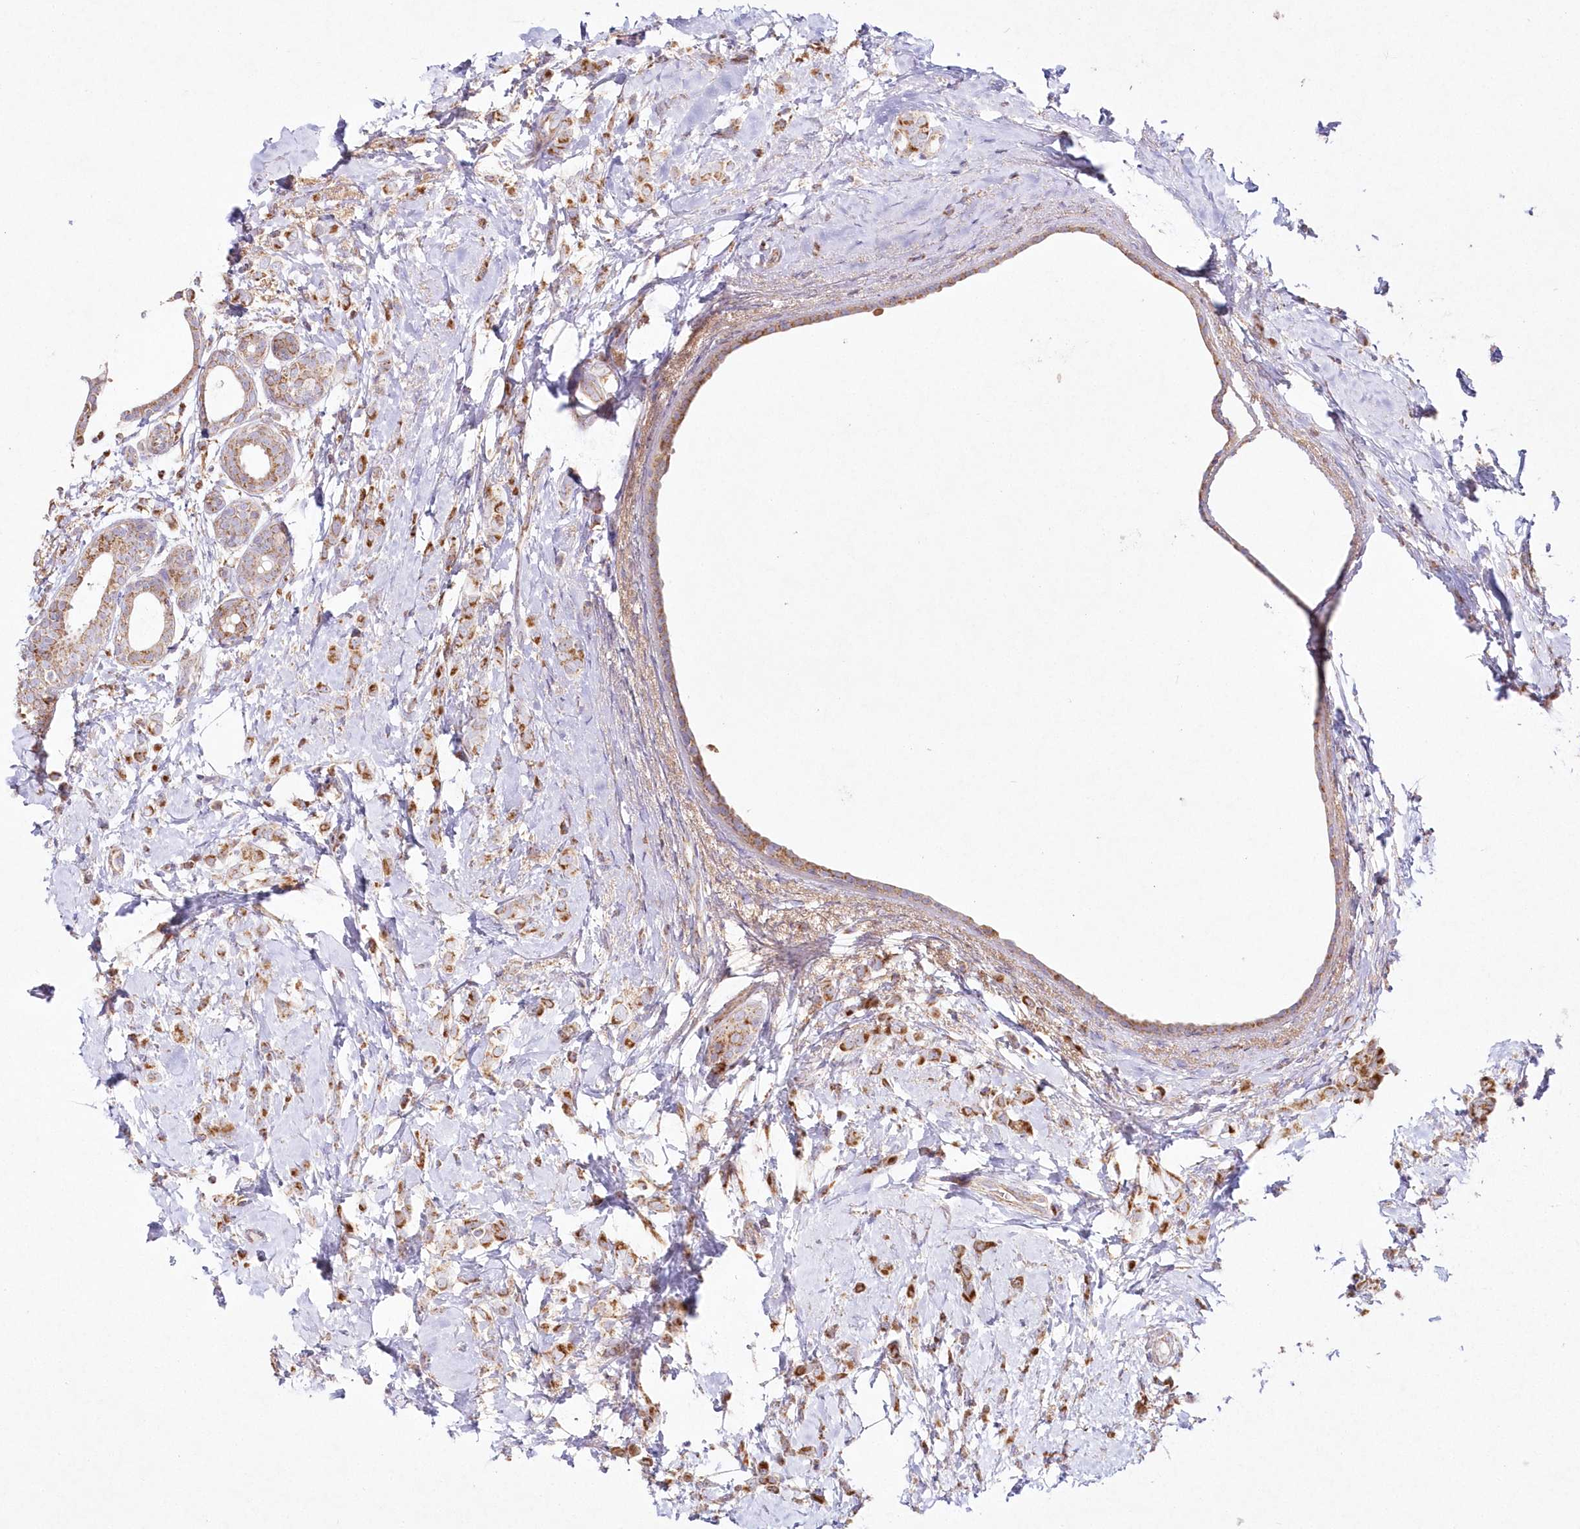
{"staining": {"intensity": "moderate", "quantity": ">75%", "location": "cytoplasmic/membranous"}, "tissue": "breast cancer", "cell_type": "Tumor cells", "image_type": "cancer", "snomed": [{"axis": "morphology", "description": "Lobular carcinoma"}, {"axis": "topography", "description": "Breast"}], "caption": "A brown stain labels moderate cytoplasmic/membranous expression of a protein in lobular carcinoma (breast) tumor cells.", "gene": "DNA2", "patient": {"sex": "female", "age": 47}}